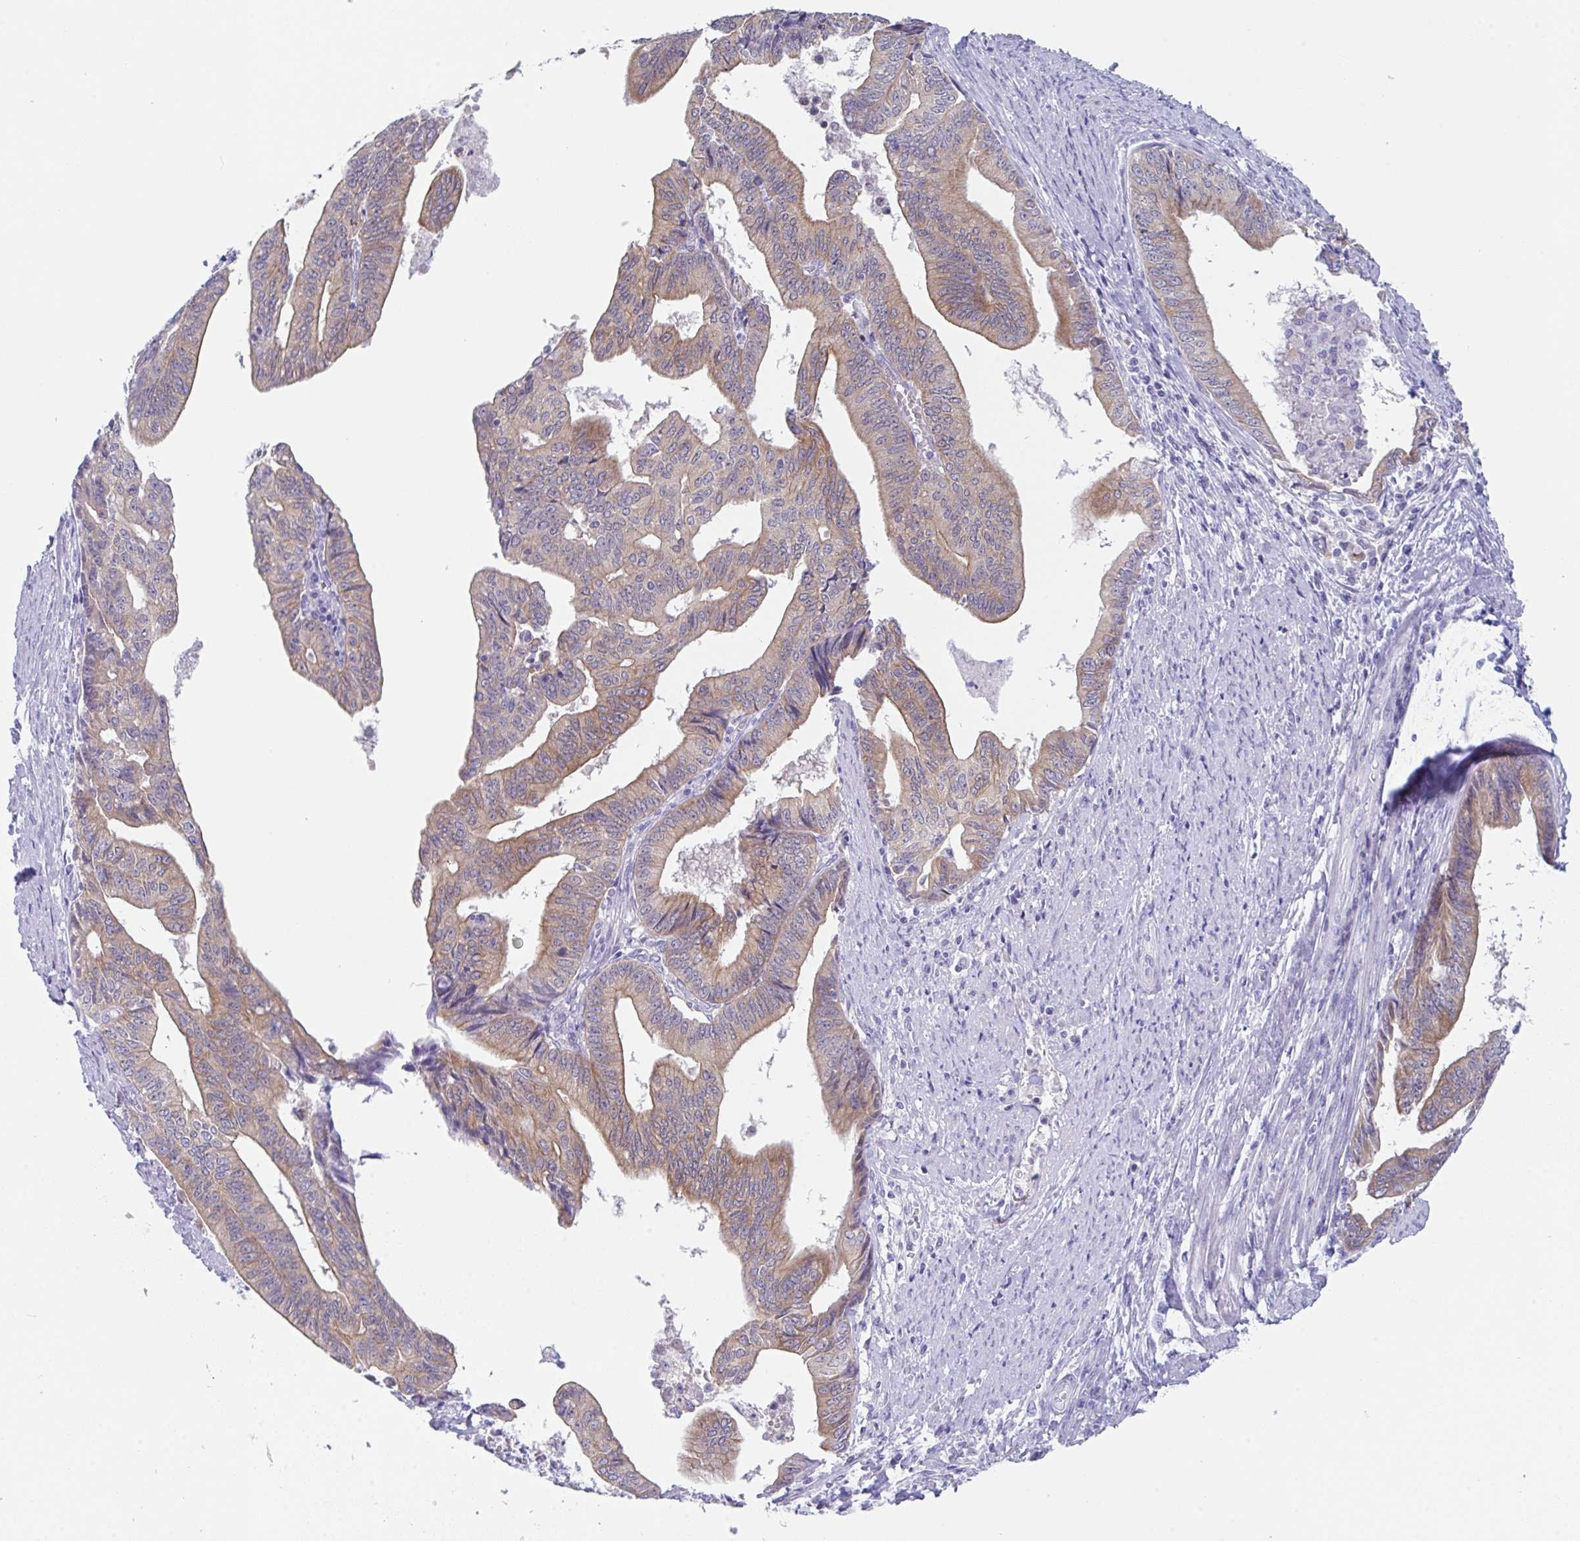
{"staining": {"intensity": "weak", "quantity": ">75%", "location": "cytoplasmic/membranous"}, "tissue": "endometrial cancer", "cell_type": "Tumor cells", "image_type": "cancer", "snomed": [{"axis": "morphology", "description": "Adenocarcinoma, NOS"}, {"axis": "topography", "description": "Endometrium"}], "caption": "The micrograph reveals staining of endometrial cancer (adenocarcinoma), revealing weak cytoplasmic/membranous protein staining (brown color) within tumor cells.", "gene": "TRAF4", "patient": {"sex": "female", "age": 65}}